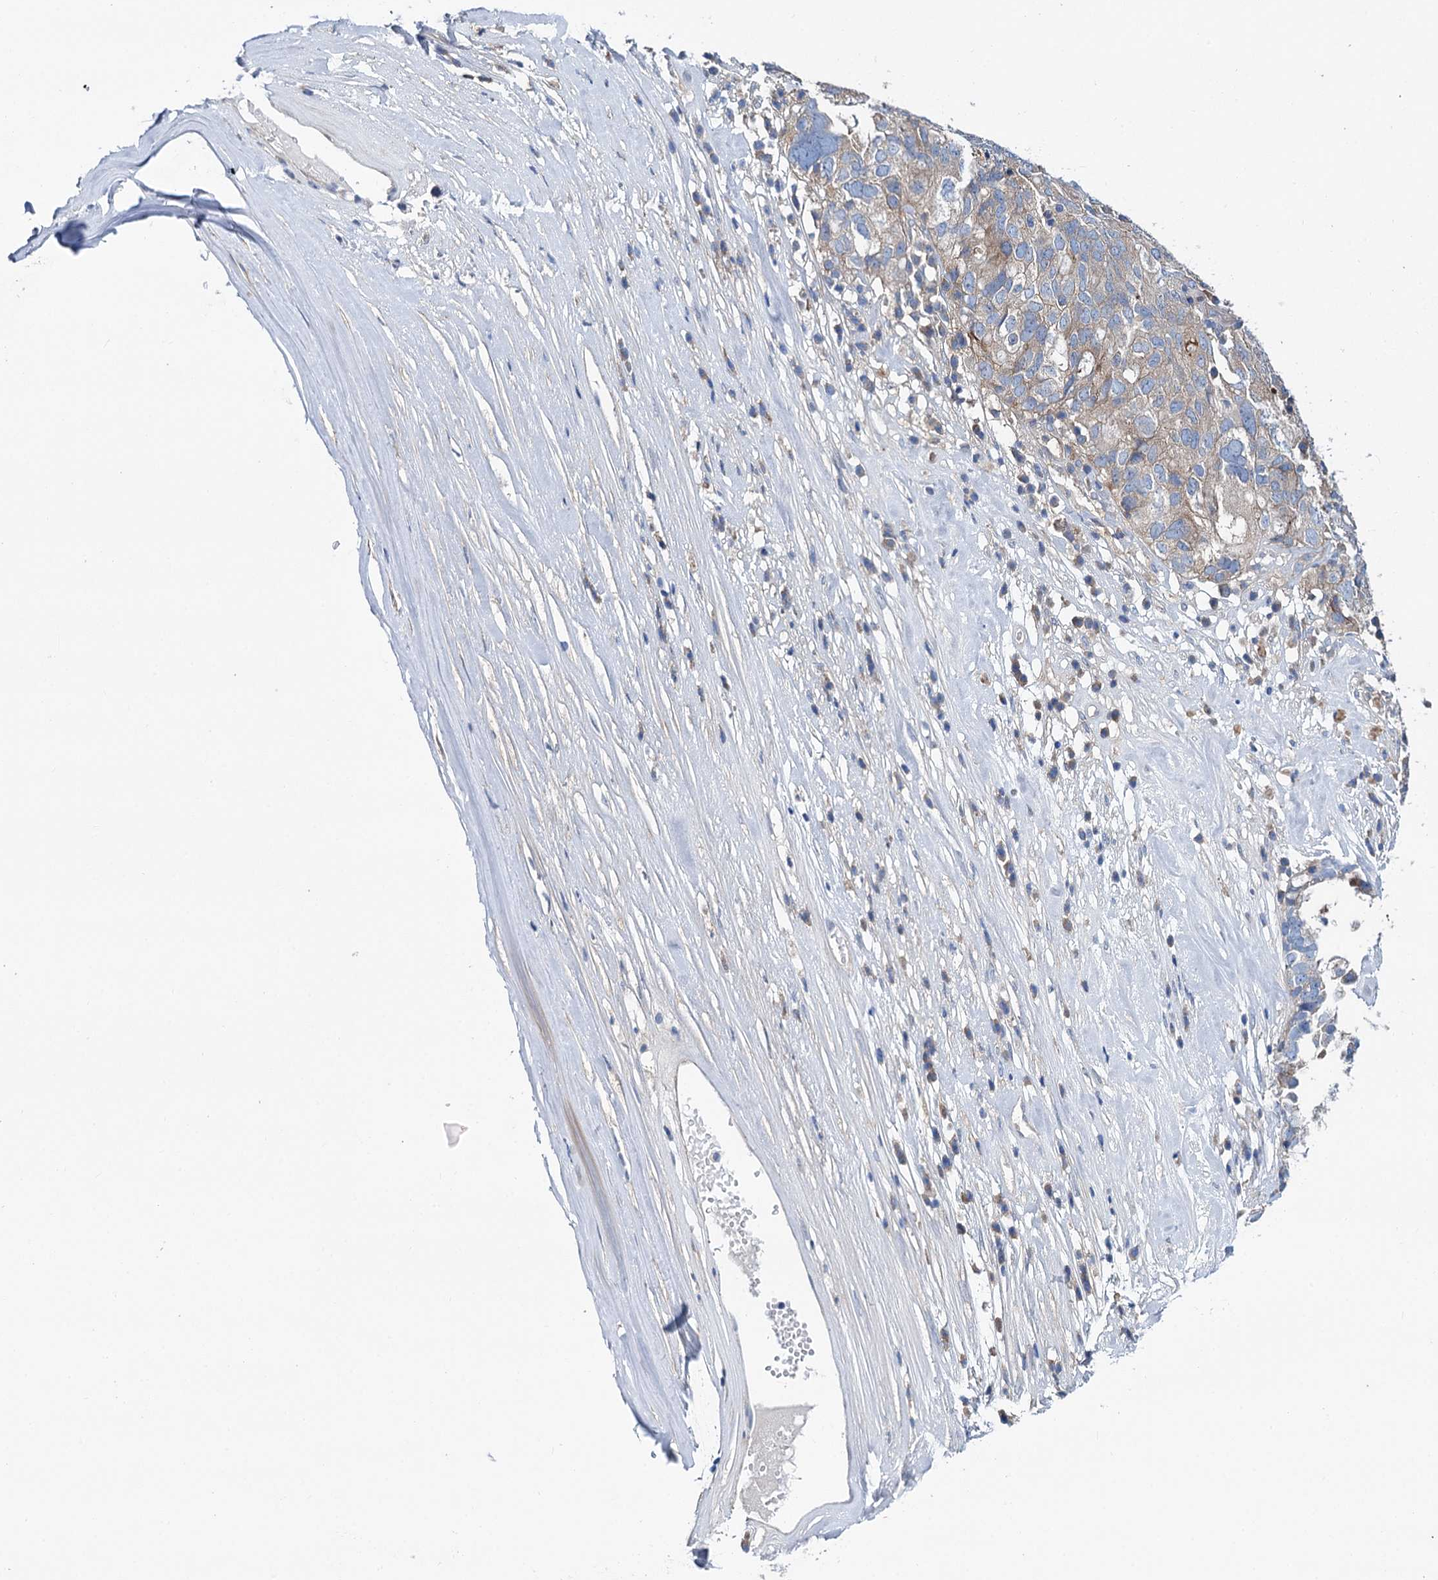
{"staining": {"intensity": "weak", "quantity": "<25%", "location": "cytoplasmic/membranous"}, "tissue": "ovarian cancer", "cell_type": "Tumor cells", "image_type": "cancer", "snomed": [{"axis": "morphology", "description": "Carcinoma, endometroid"}, {"axis": "topography", "description": "Ovary"}], "caption": "Photomicrograph shows no protein staining in tumor cells of endometroid carcinoma (ovarian) tissue. The staining is performed using DAB brown chromogen with nuclei counter-stained in using hematoxylin.", "gene": "TRIM55", "patient": {"sex": "female", "age": 62}}